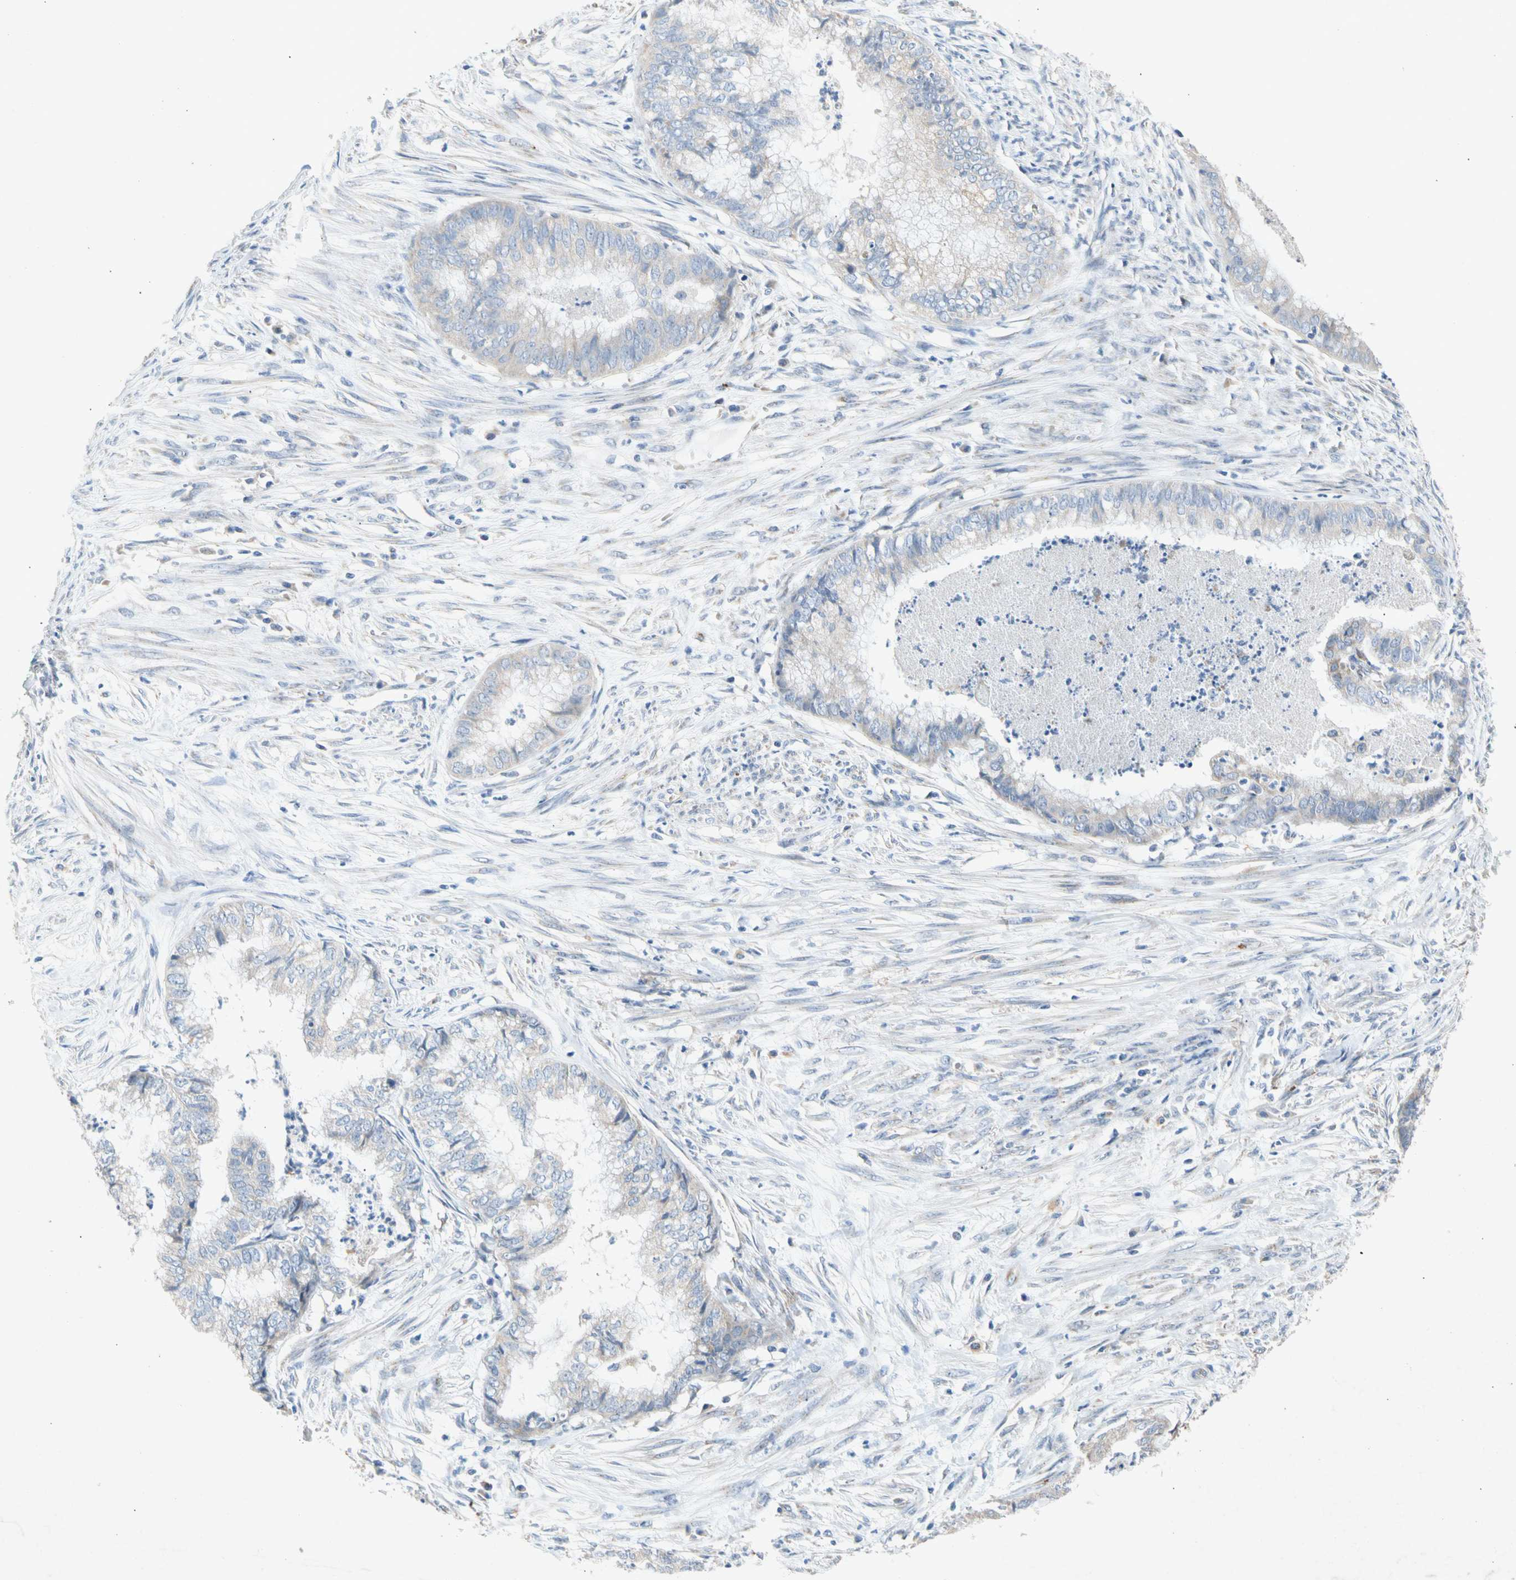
{"staining": {"intensity": "weak", "quantity": "<25%", "location": "cytoplasmic/membranous"}, "tissue": "endometrial cancer", "cell_type": "Tumor cells", "image_type": "cancer", "snomed": [{"axis": "morphology", "description": "Necrosis, NOS"}, {"axis": "morphology", "description": "Adenocarcinoma, NOS"}, {"axis": "topography", "description": "Endometrium"}], "caption": "Immunohistochemical staining of human endometrial adenocarcinoma displays no significant staining in tumor cells. (Immunohistochemistry, brightfield microscopy, high magnification).", "gene": "GASK1B", "patient": {"sex": "female", "age": 79}}